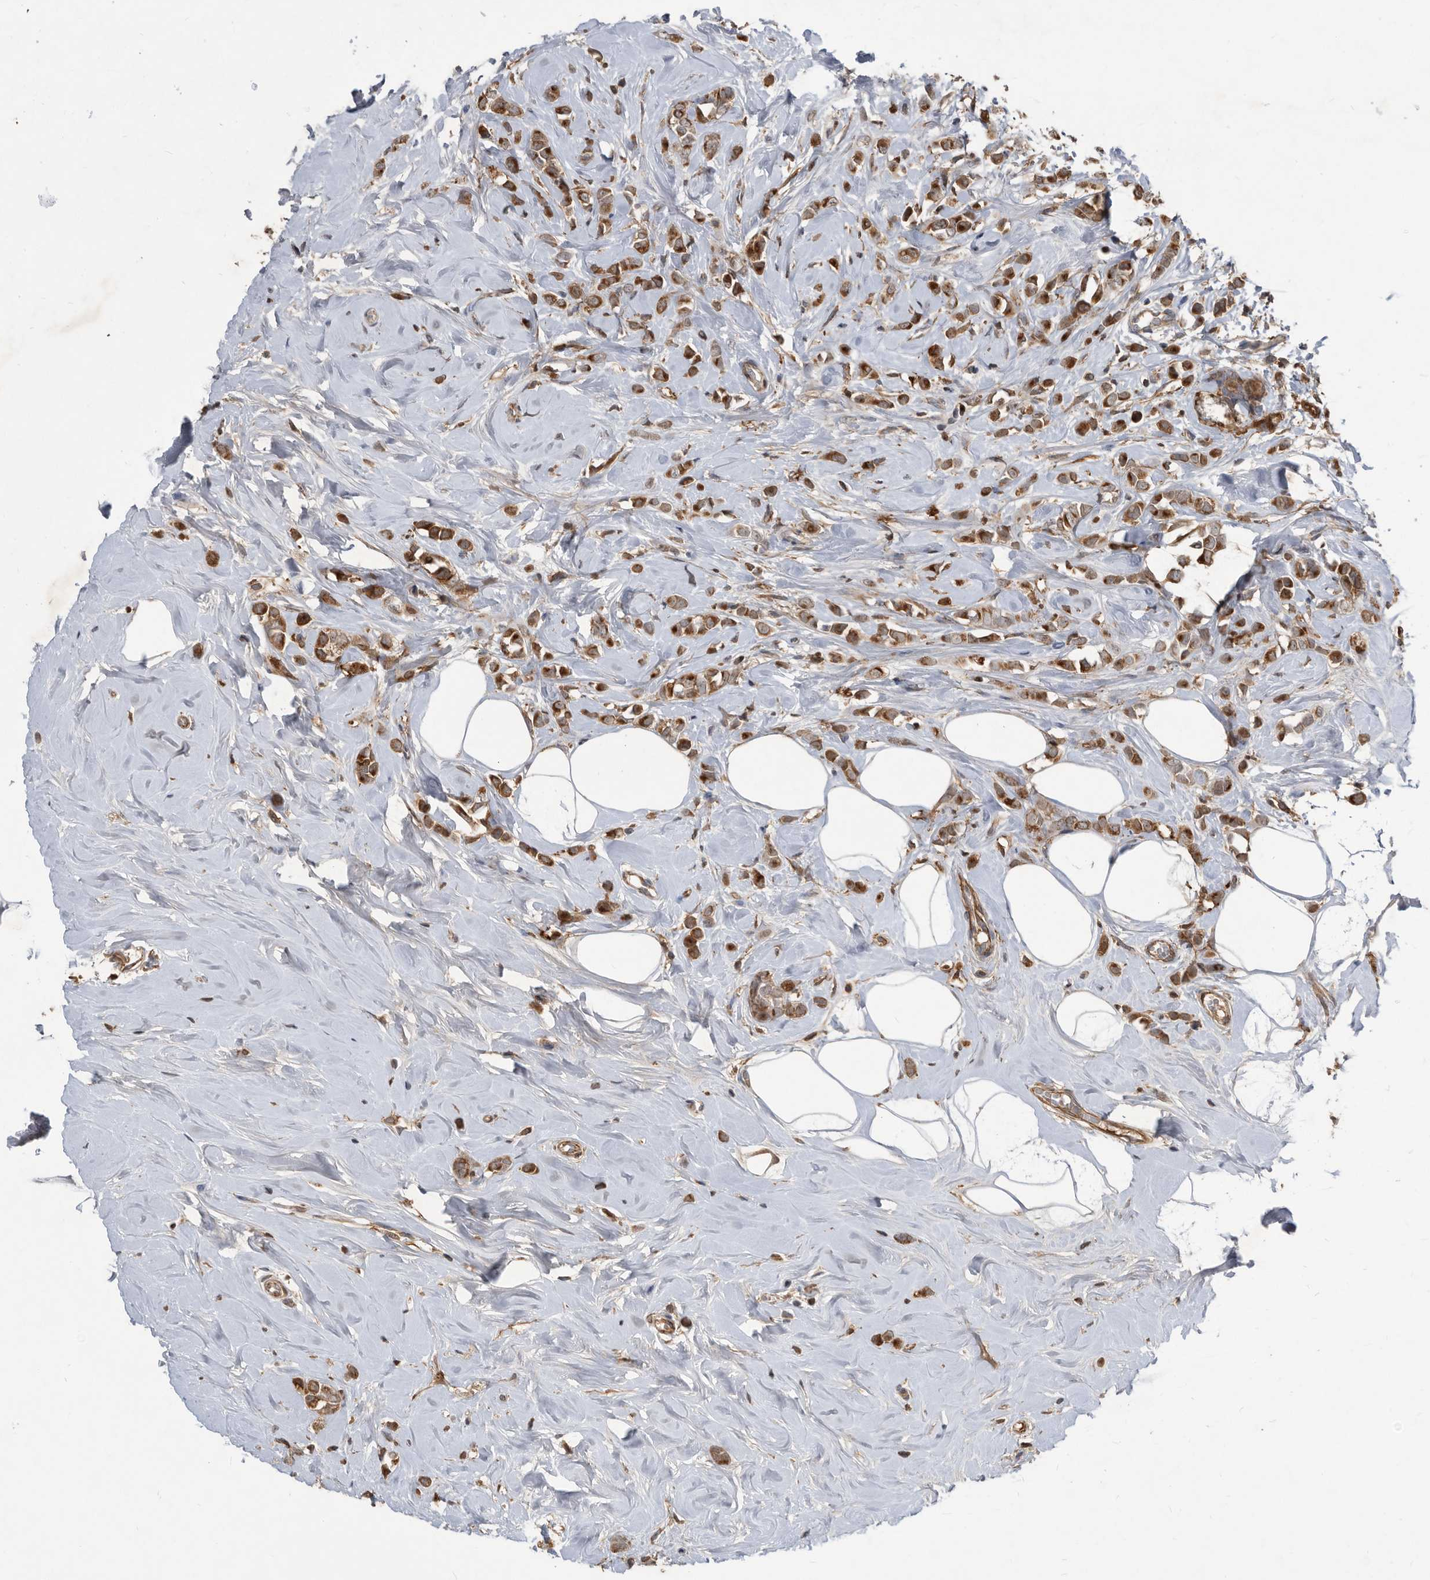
{"staining": {"intensity": "moderate", "quantity": ">75%", "location": "cytoplasmic/membranous"}, "tissue": "breast cancer", "cell_type": "Tumor cells", "image_type": "cancer", "snomed": [{"axis": "morphology", "description": "Lobular carcinoma"}, {"axis": "topography", "description": "Breast"}], "caption": "The histopathology image displays a brown stain indicating the presence of a protein in the cytoplasmic/membranous of tumor cells in breast cancer (lobular carcinoma).", "gene": "PI15", "patient": {"sex": "female", "age": 47}}